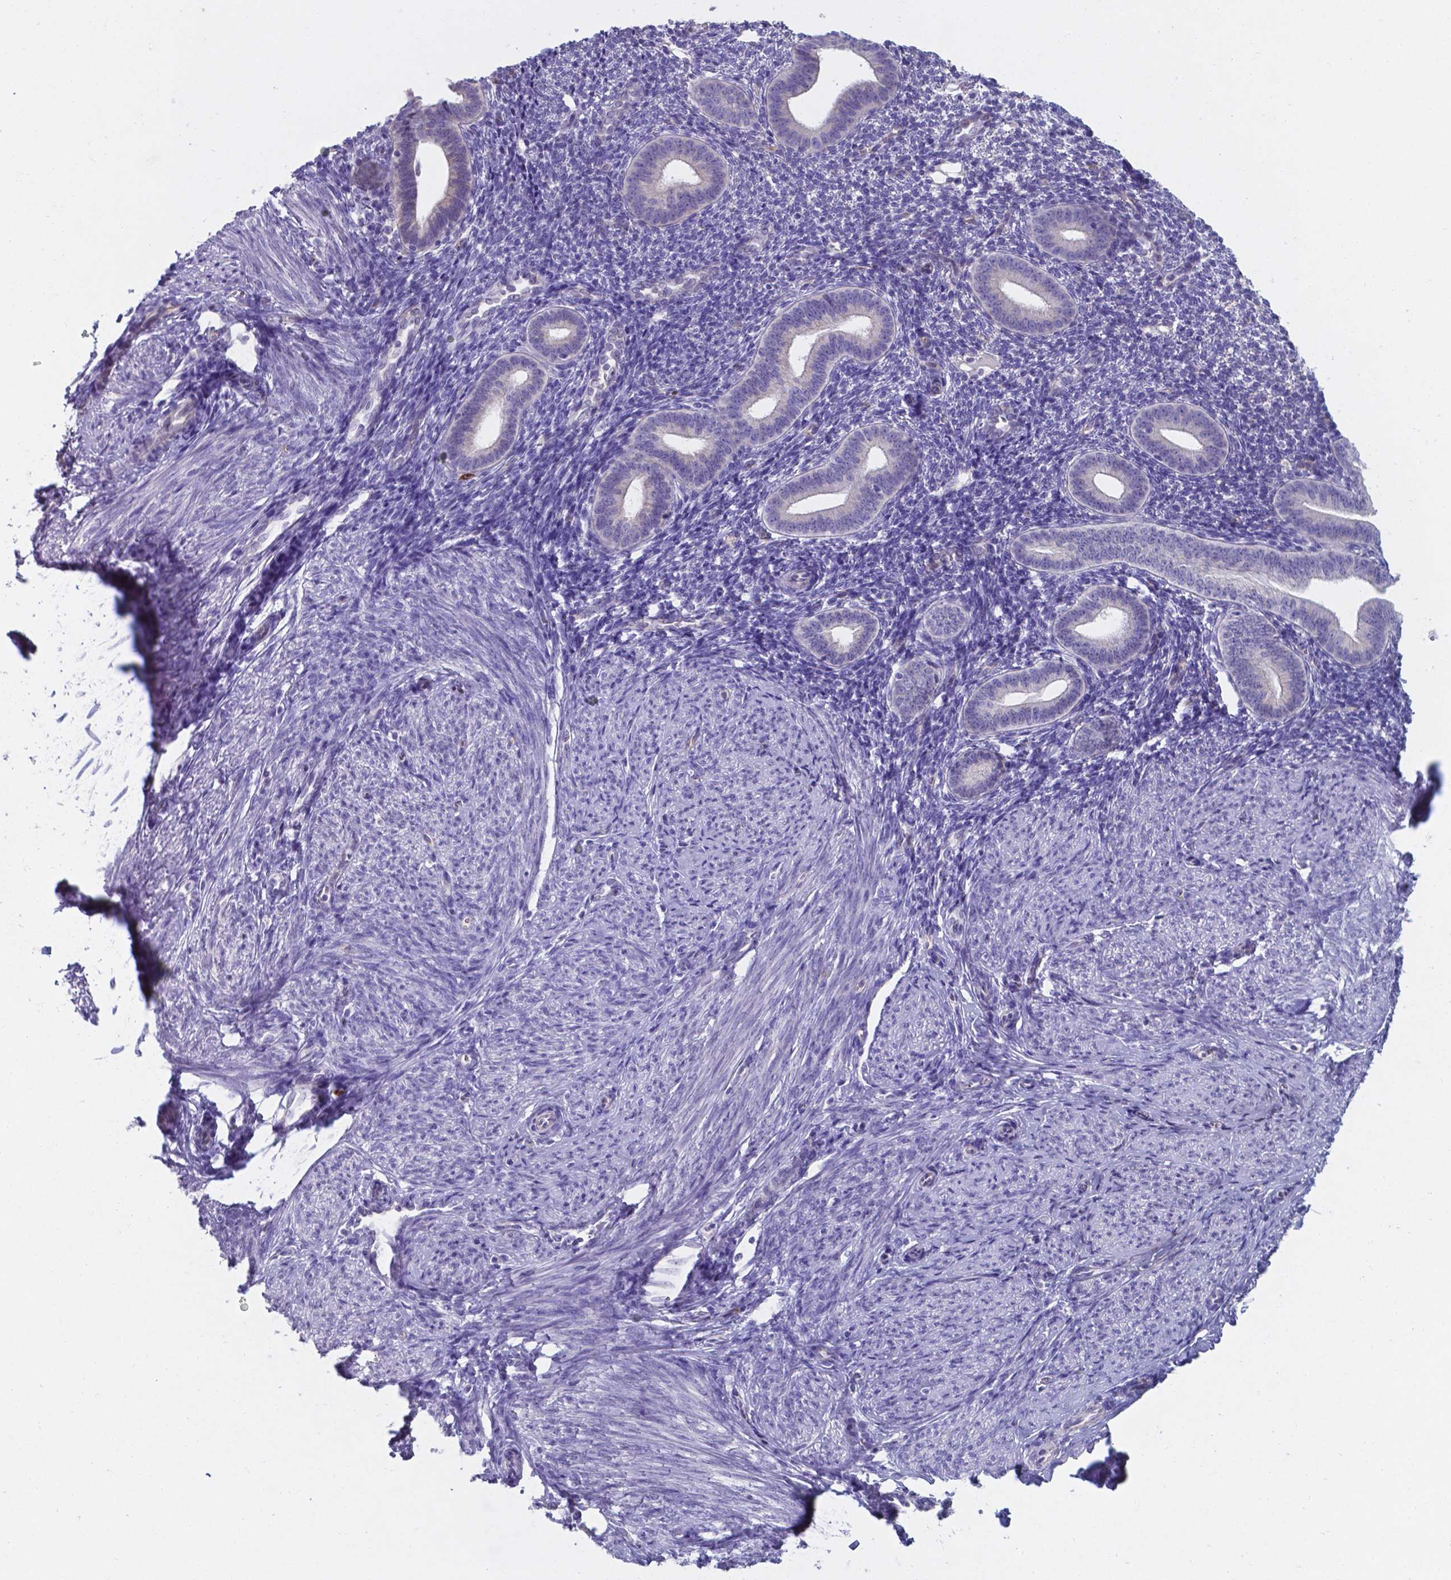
{"staining": {"intensity": "negative", "quantity": "none", "location": "none"}, "tissue": "endometrium", "cell_type": "Cells in endometrial stroma", "image_type": "normal", "snomed": [{"axis": "morphology", "description": "Normal tissue, NOS"}, {"axis": "topography", "description": "Endometrium"}], "caption": "Immunohistochemical staining of unremarkable human endometrium displays no significant staining in cells in endometrial stroma.", "gene": "UBE2J1", "patient": {"sex": "female", "age": 40}}